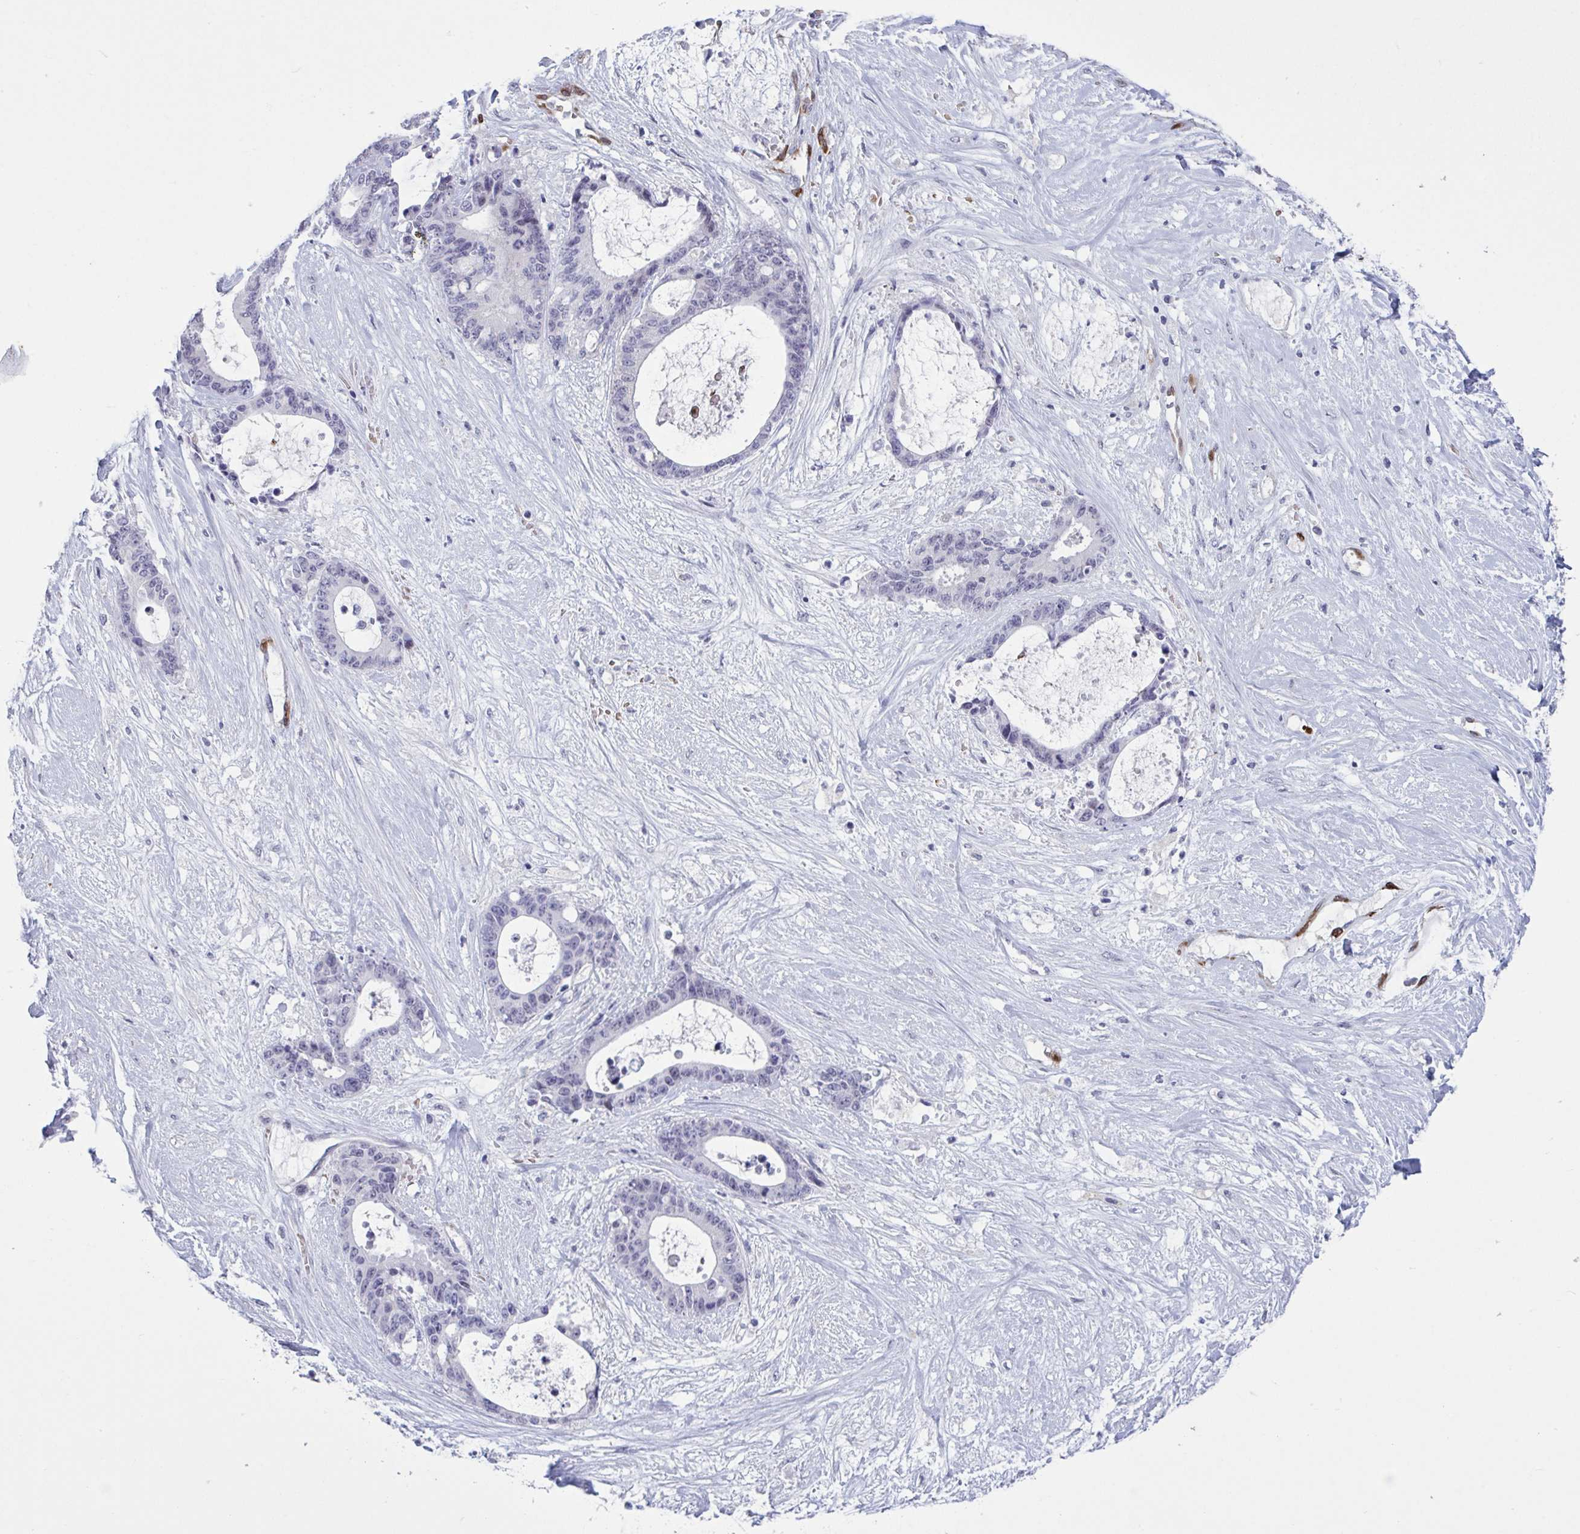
{"staining": {"intensity": "negative", "quantity": "none", "location": "none"}, "tissue": "liver cancer", "cell_type": "Tumor cells", "image_type": "cancer", "snomed": [{"axis": "morphology", "description": "Normal tissue, NOS"}, {"axis": "morphology", "description": "Cholangiocarcinoma"}, {"axis": "topography", "description": "Liver"}, {"axis": "topography", "description": "Peripheral nerve tissue"}], "caption": "IHC of liver cancer exhibits no expression in tumor cells.", "gene": "HSD11B2", "patient": {"sex": "female", "age": 73}}